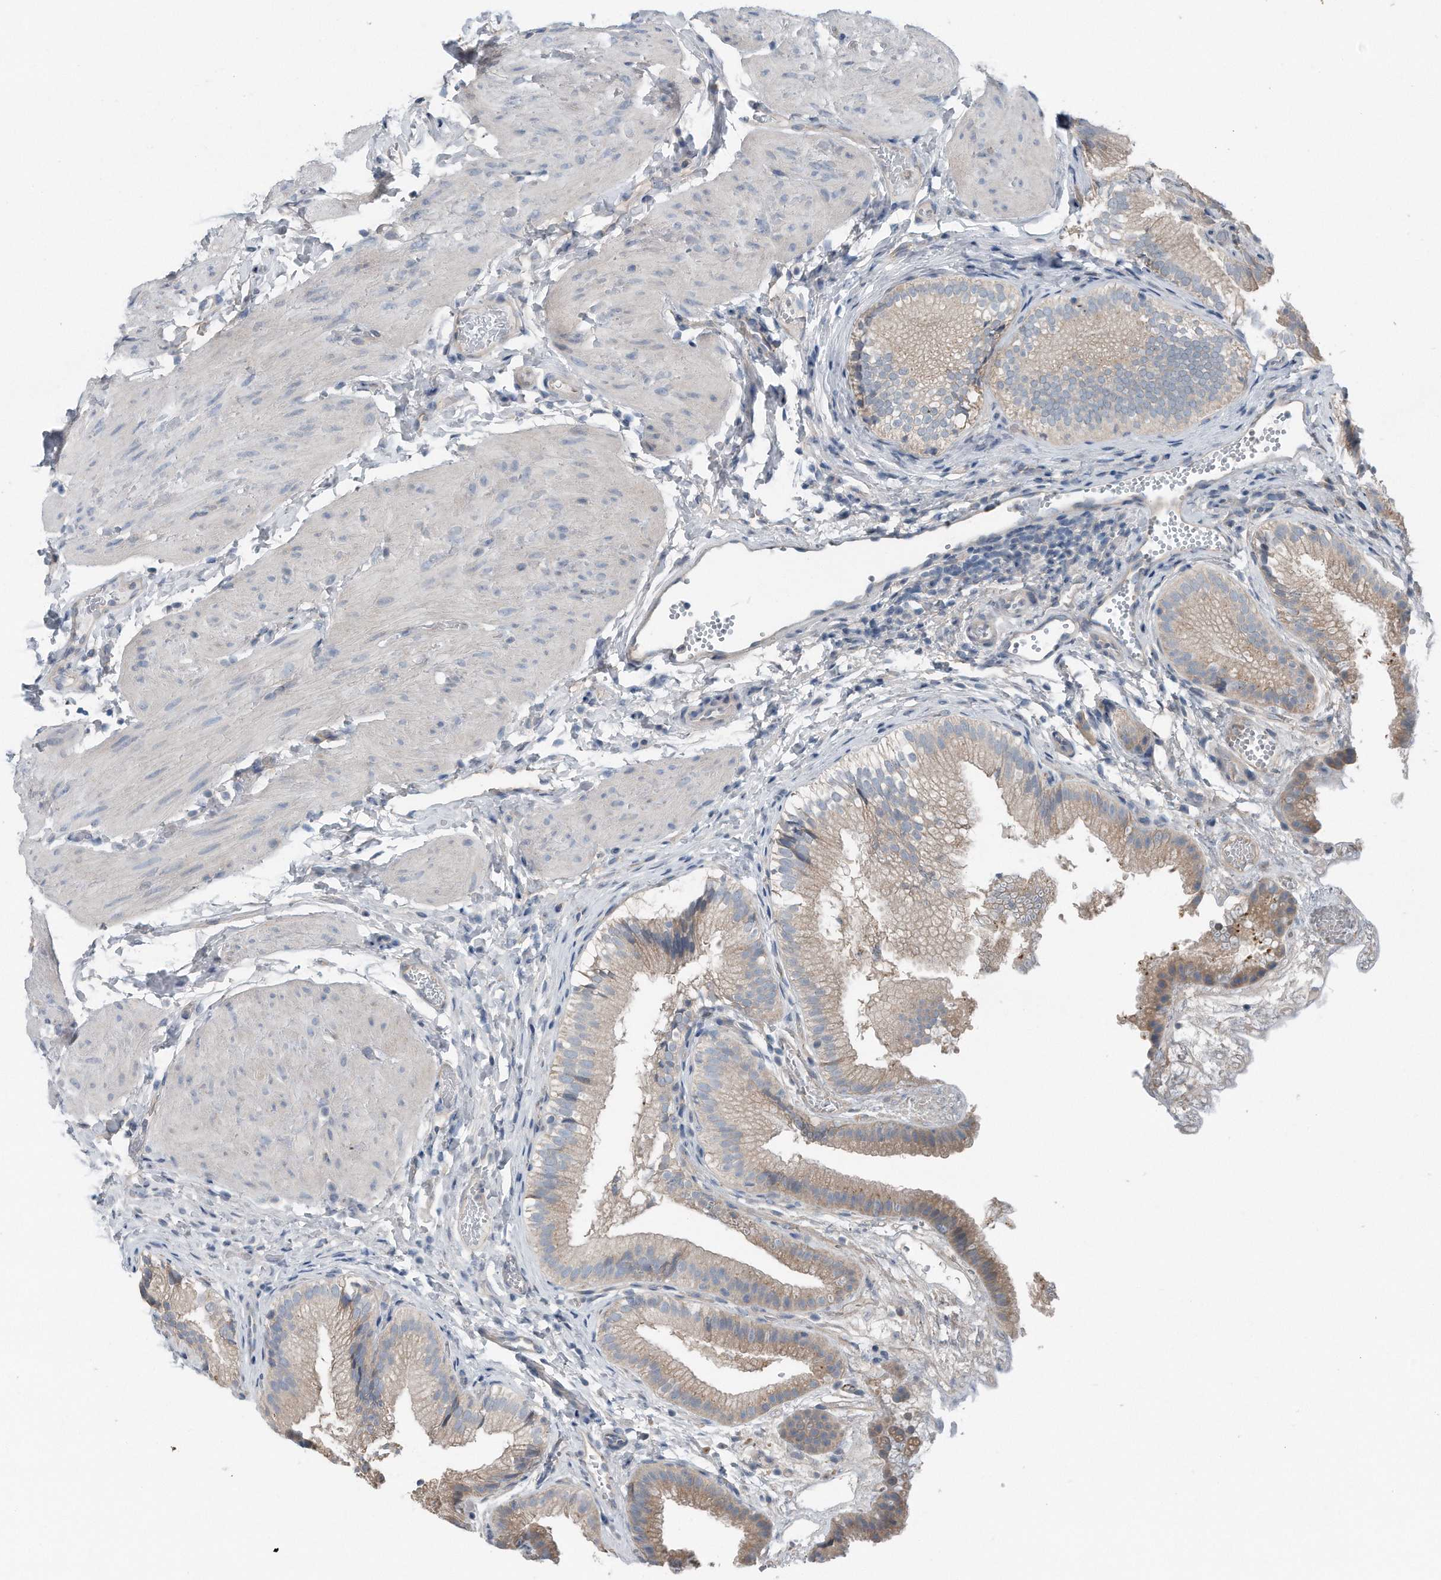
{"staining": {"intensity": "weak", "quantity": "25%-75%", "location": "cytoplasmic/membranous"}, "tissue": "gallbladder", "cell_type": "Glandular cells", "image_type": "normal", "snomed": [{"axis": "morphology", "description": "Normal tissue, NOS"}, {"axis": "topography", "description": "Gallbladder"}], "caption": "A brown stain labels weak cytoplasmic/membranous staining of a protein in glandular cells of benign human gallbladder. The staining is performed using DAB brown chromogen to label protein expression. The nuclei are counter-stained blue using hematoxylin.", "gene": "YRDC", "patient": {"sex": "female", "age": 30}}